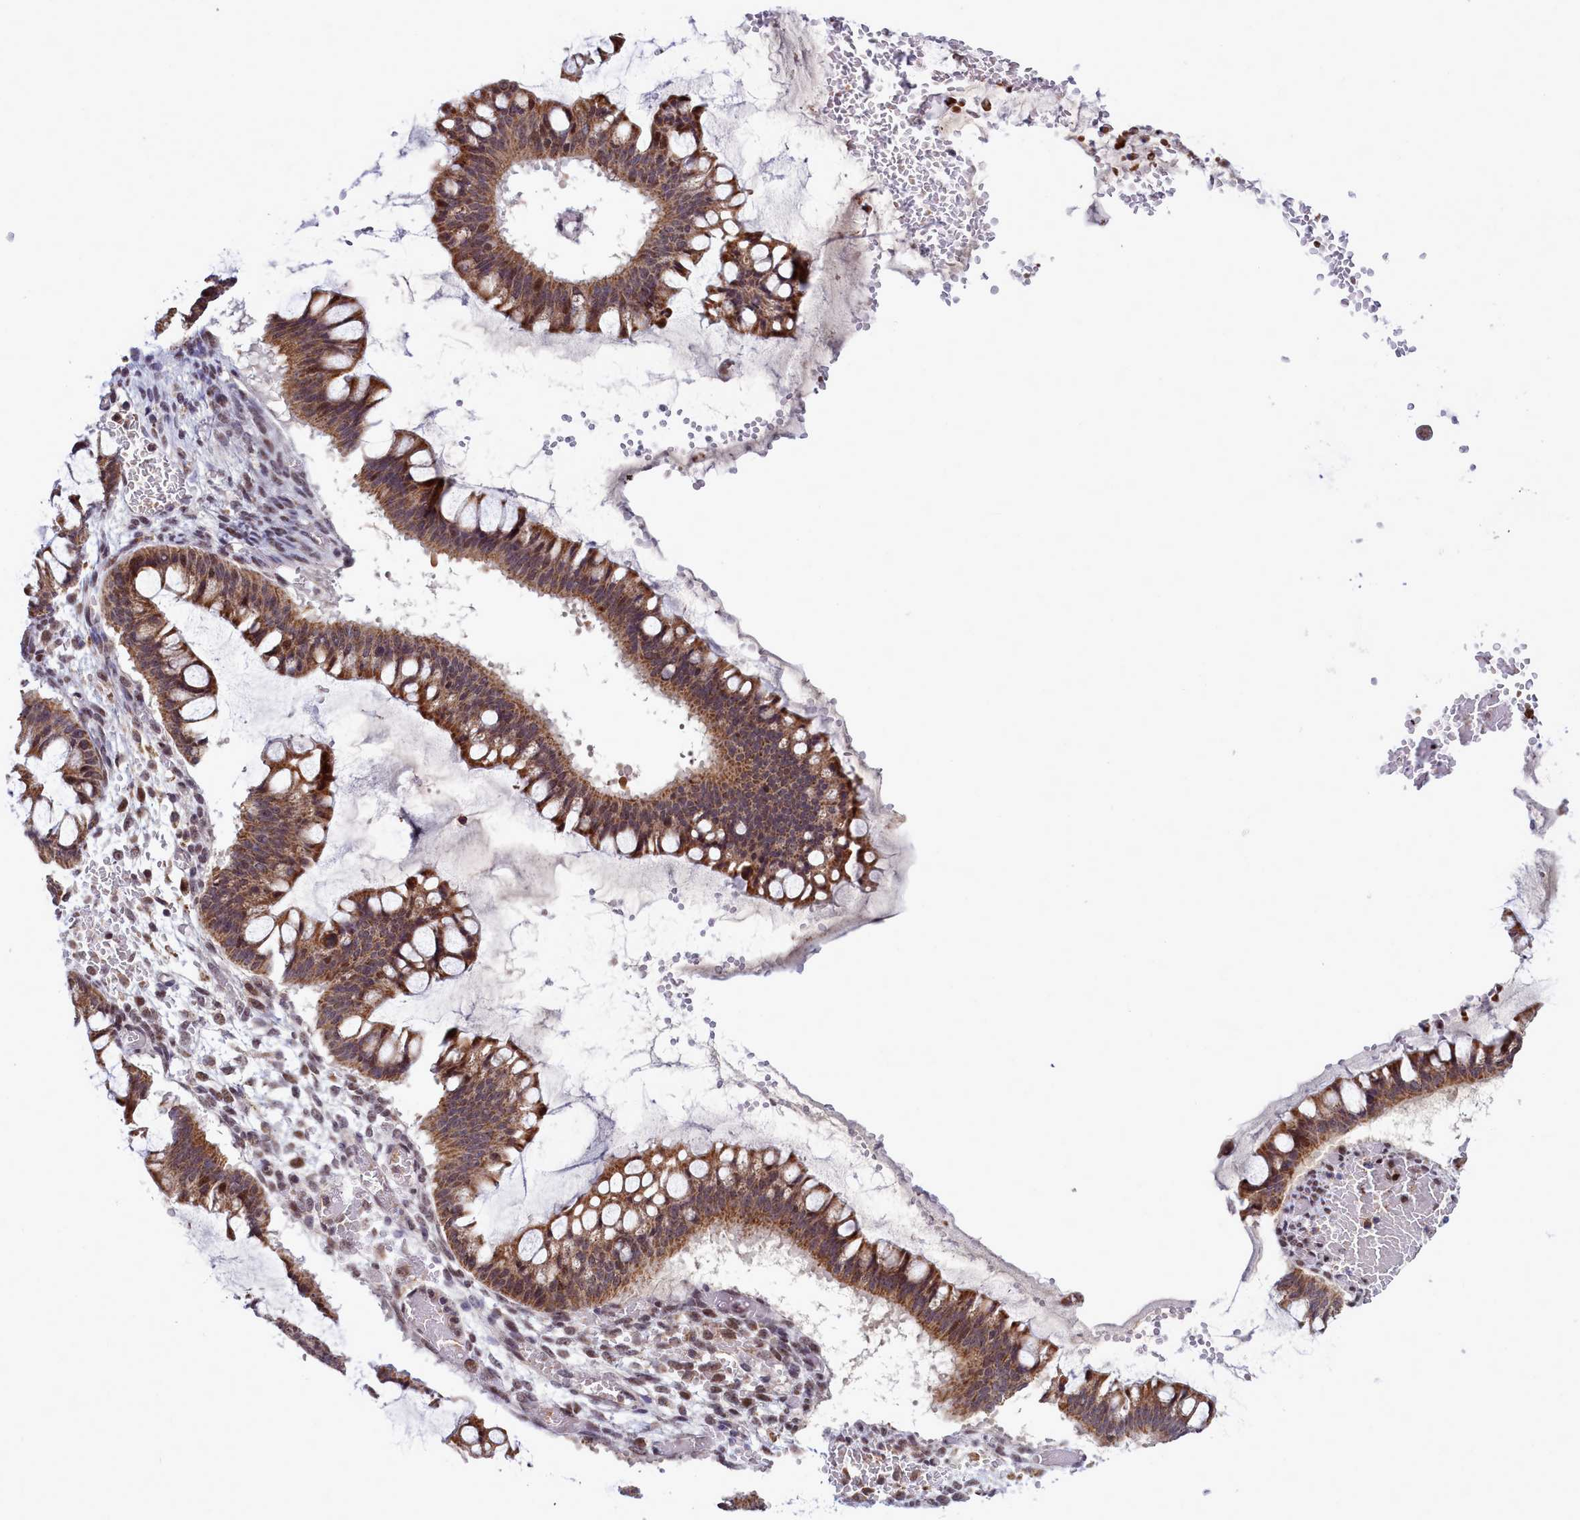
{"staining": {"intensity": "moderate", "quantity": ">75%", "location": "cytoplasmic/membranous,nuclear"}, "tissue": "ovarian cancer", "cell_type": "Tumor cells", "image_type": "cancer", "snomed": [{"axis": "morphology", "description": "Cystadenocarcinoma, mucinous, NOS"}, {"axis": "topography", "description": "Ovary"}], "caption": "Immunohistochemistry (IHC) histopathology image of human ovarian mucinous cystadenocarcinoma stained for a protein (brown), which shows medium levels of moderate cytoplasmic/membranous and nuclear staining in about >75% of tumor cells.", "gene": "POM121L2", "patient": {"sex": "female", "age": 73}}